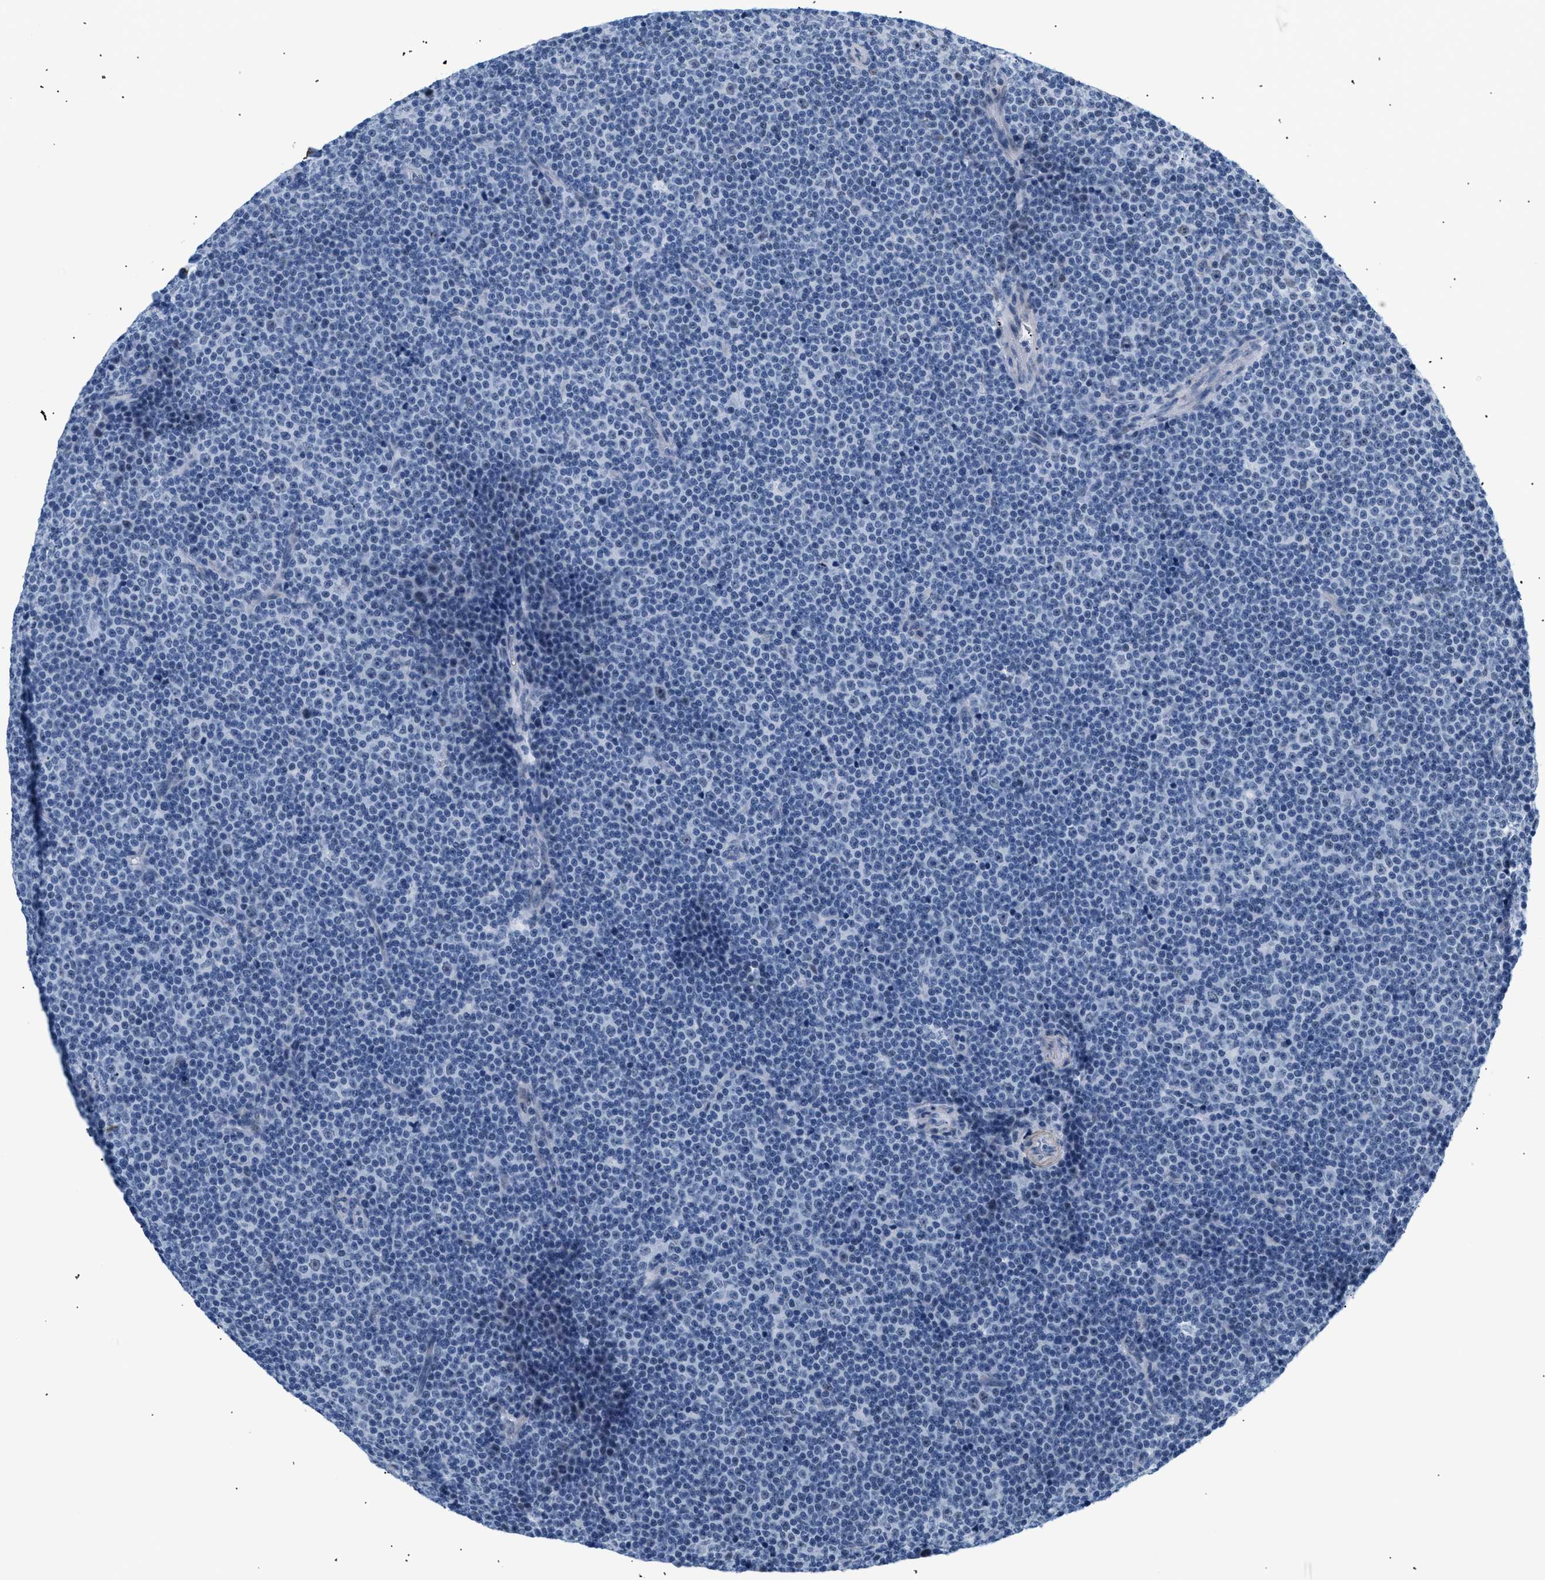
{"staining": {"intensity": "negative", "quantity": "none", "location": "none"}, "tissue": "lymphoma", "cell_type": "Tumor cells", "image_type": "cancer", "snomed": [{"axis": "morphology", "description": "Malignant lymphoma, non-Hodgkin's type, Low grade"}, {"axis": "topography", "description": "Lymph node"}], "caption": "Human low-grade malignant lymphoma, non-Hodgkin's type stained for a protein using immunohistochemistry (IHC) reveals no staining in tumor cells.", "gene": "ELN", "patient": {"sex": "female", "age": 67}}